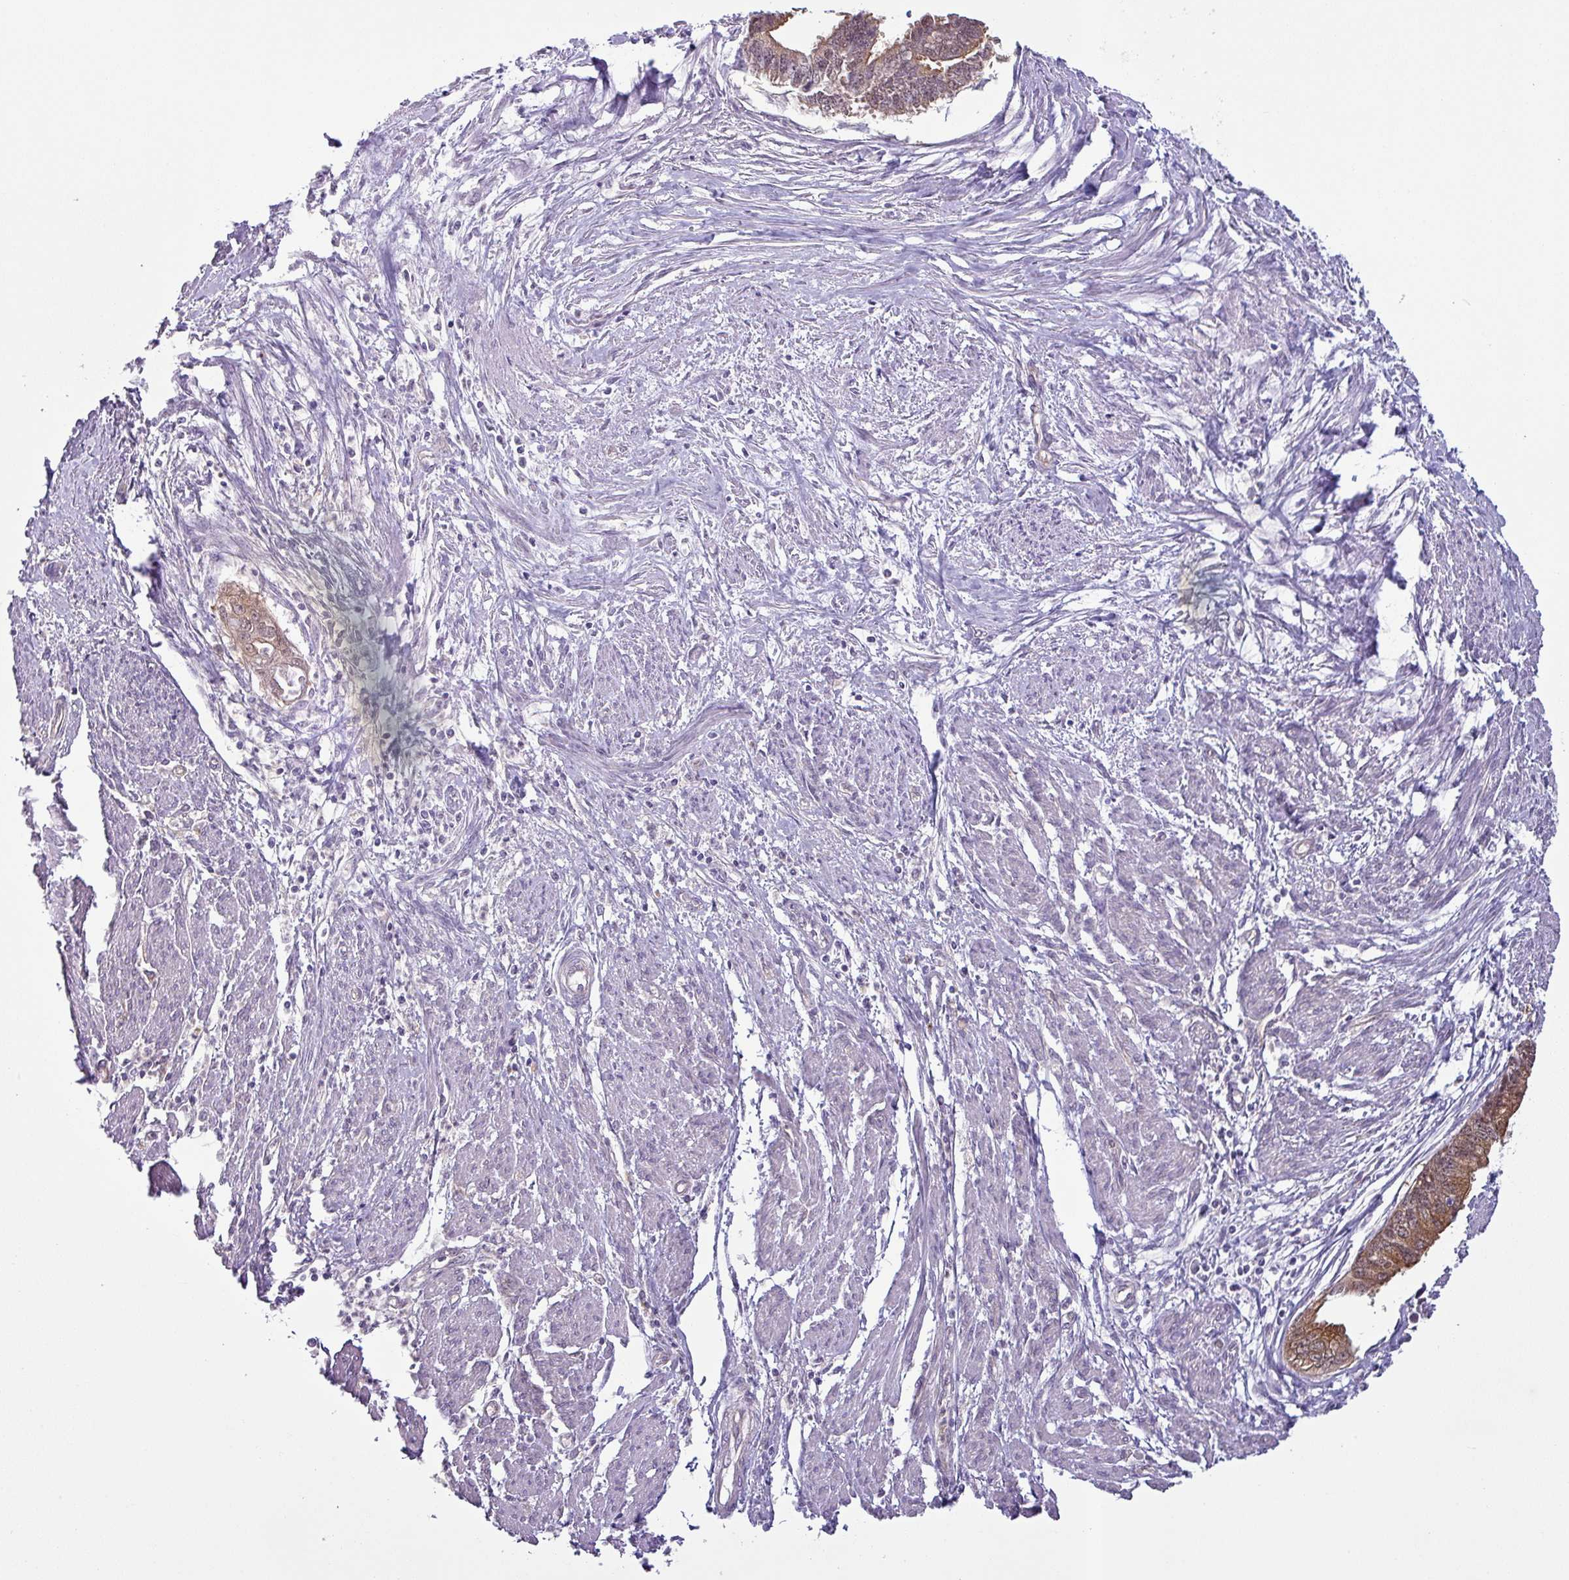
{"staining": {"intensity": "moderate", "quantity": "<25%", "location": "cytoplasmic/membranous"}, "tissue": "endometrial cancer", "cell_type": "Tumor cells", "image_type": "cancer", "snomed": [{"axis": "morphology", "description": "Adenocarcinoma, NOS"}, {"axis": "topography", "description": "Endometrium"}], "caption": "This histopathology image shows immunohistochemistry (IHC) staining of adenocarcinoma (endometrial), with low moderate cytoplasmic/membranous expression in about <25% of tumor cells.", "gene": "TTLL12", "patient": {"sex": "female", "age": 73}}